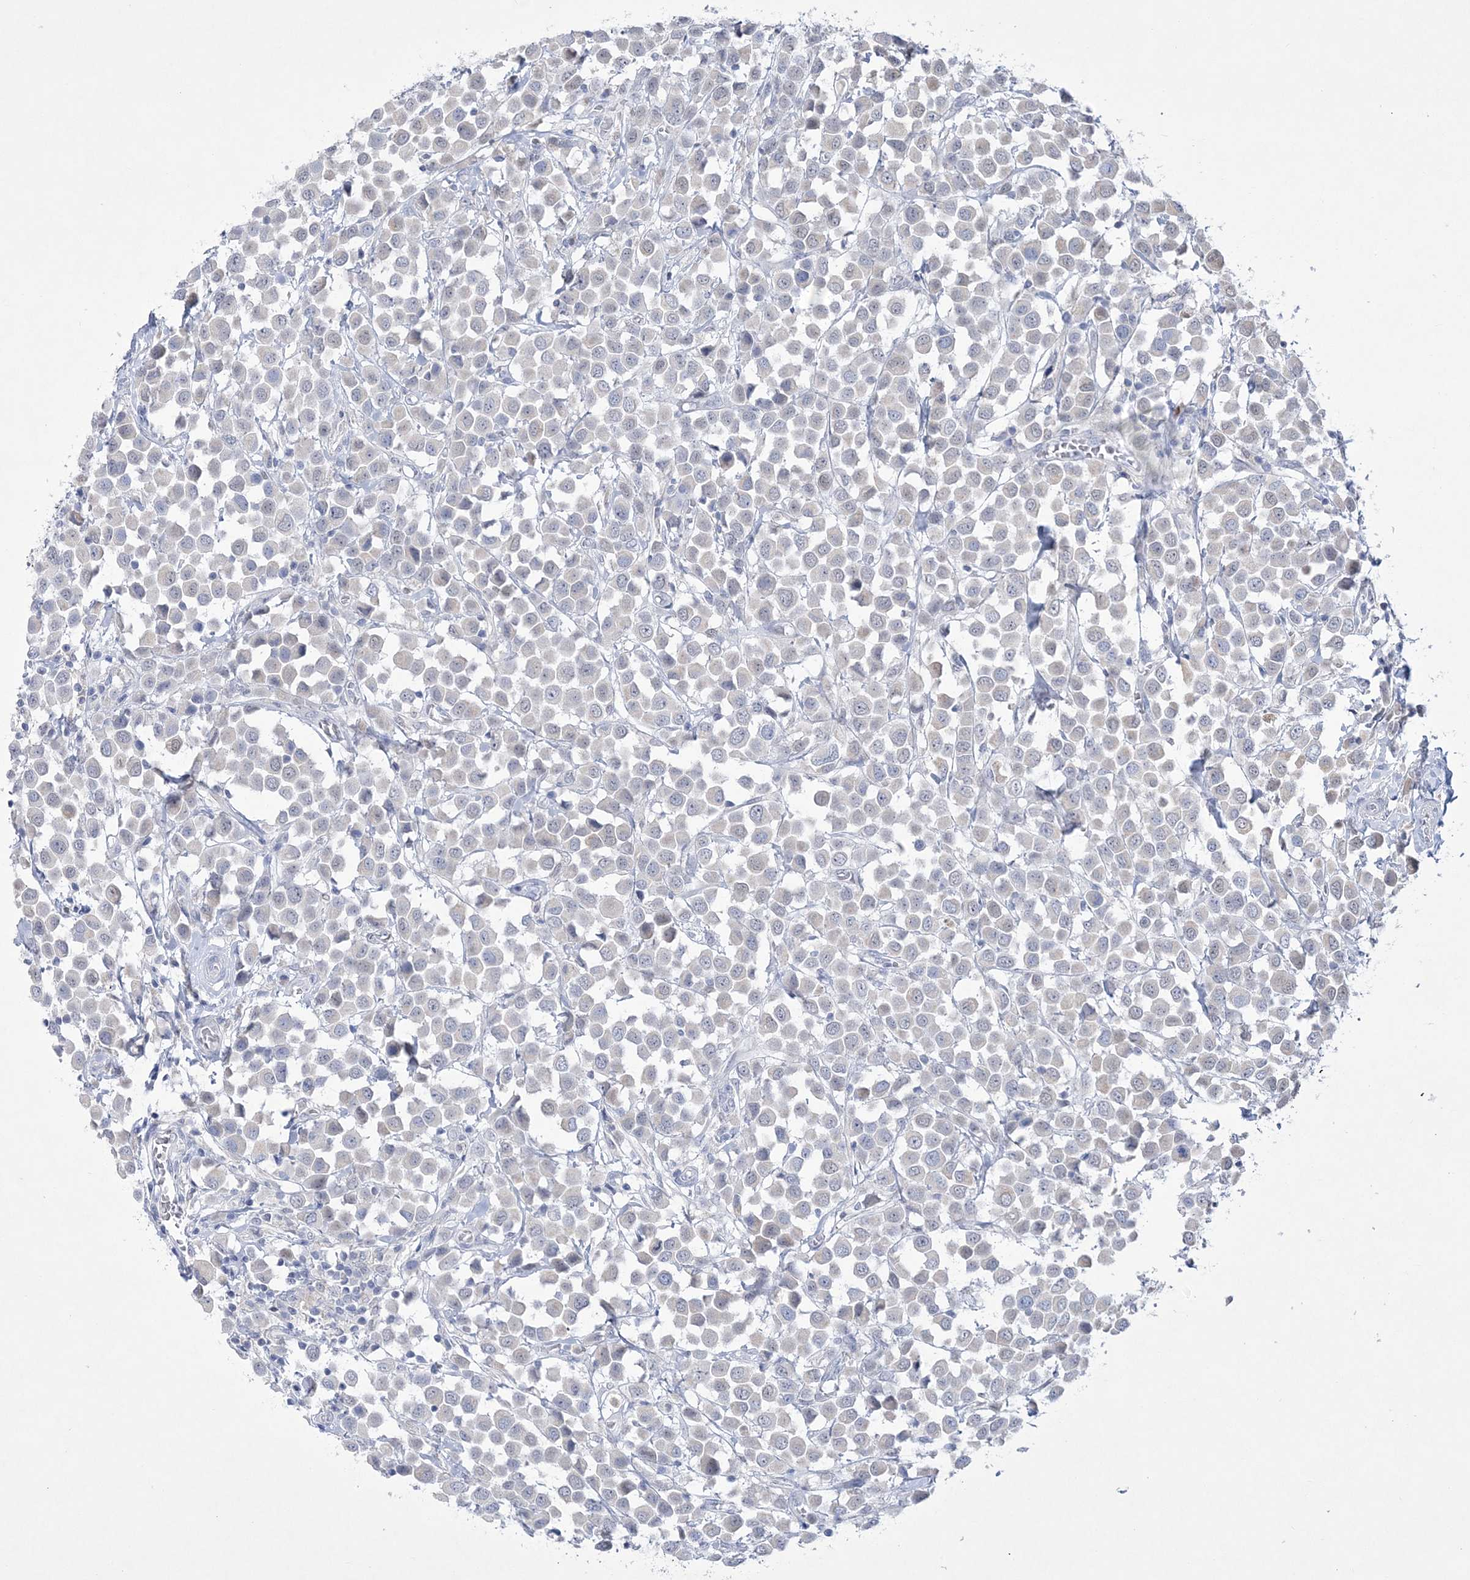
{"staining": {"intensity": "negative", "quantity": "none", "location": "none"}, "tissue": "breast cancer", "cell_type": "Tumor cells", "image_type": "cancer", "snomed": [{"axis": "morphology", "description": "Duct carcinoma"}, {"axis": "topography", "description": "Breast"}], "caption": "High magnification brightfield microscopy of breast intraductal carcinoma stained with DAB (brown) and counterstained with hematoxylin (blue): tumor cells show no significant positivity.", "gene": "WDR27", "patient": {"sex": "female", "age": 61}}